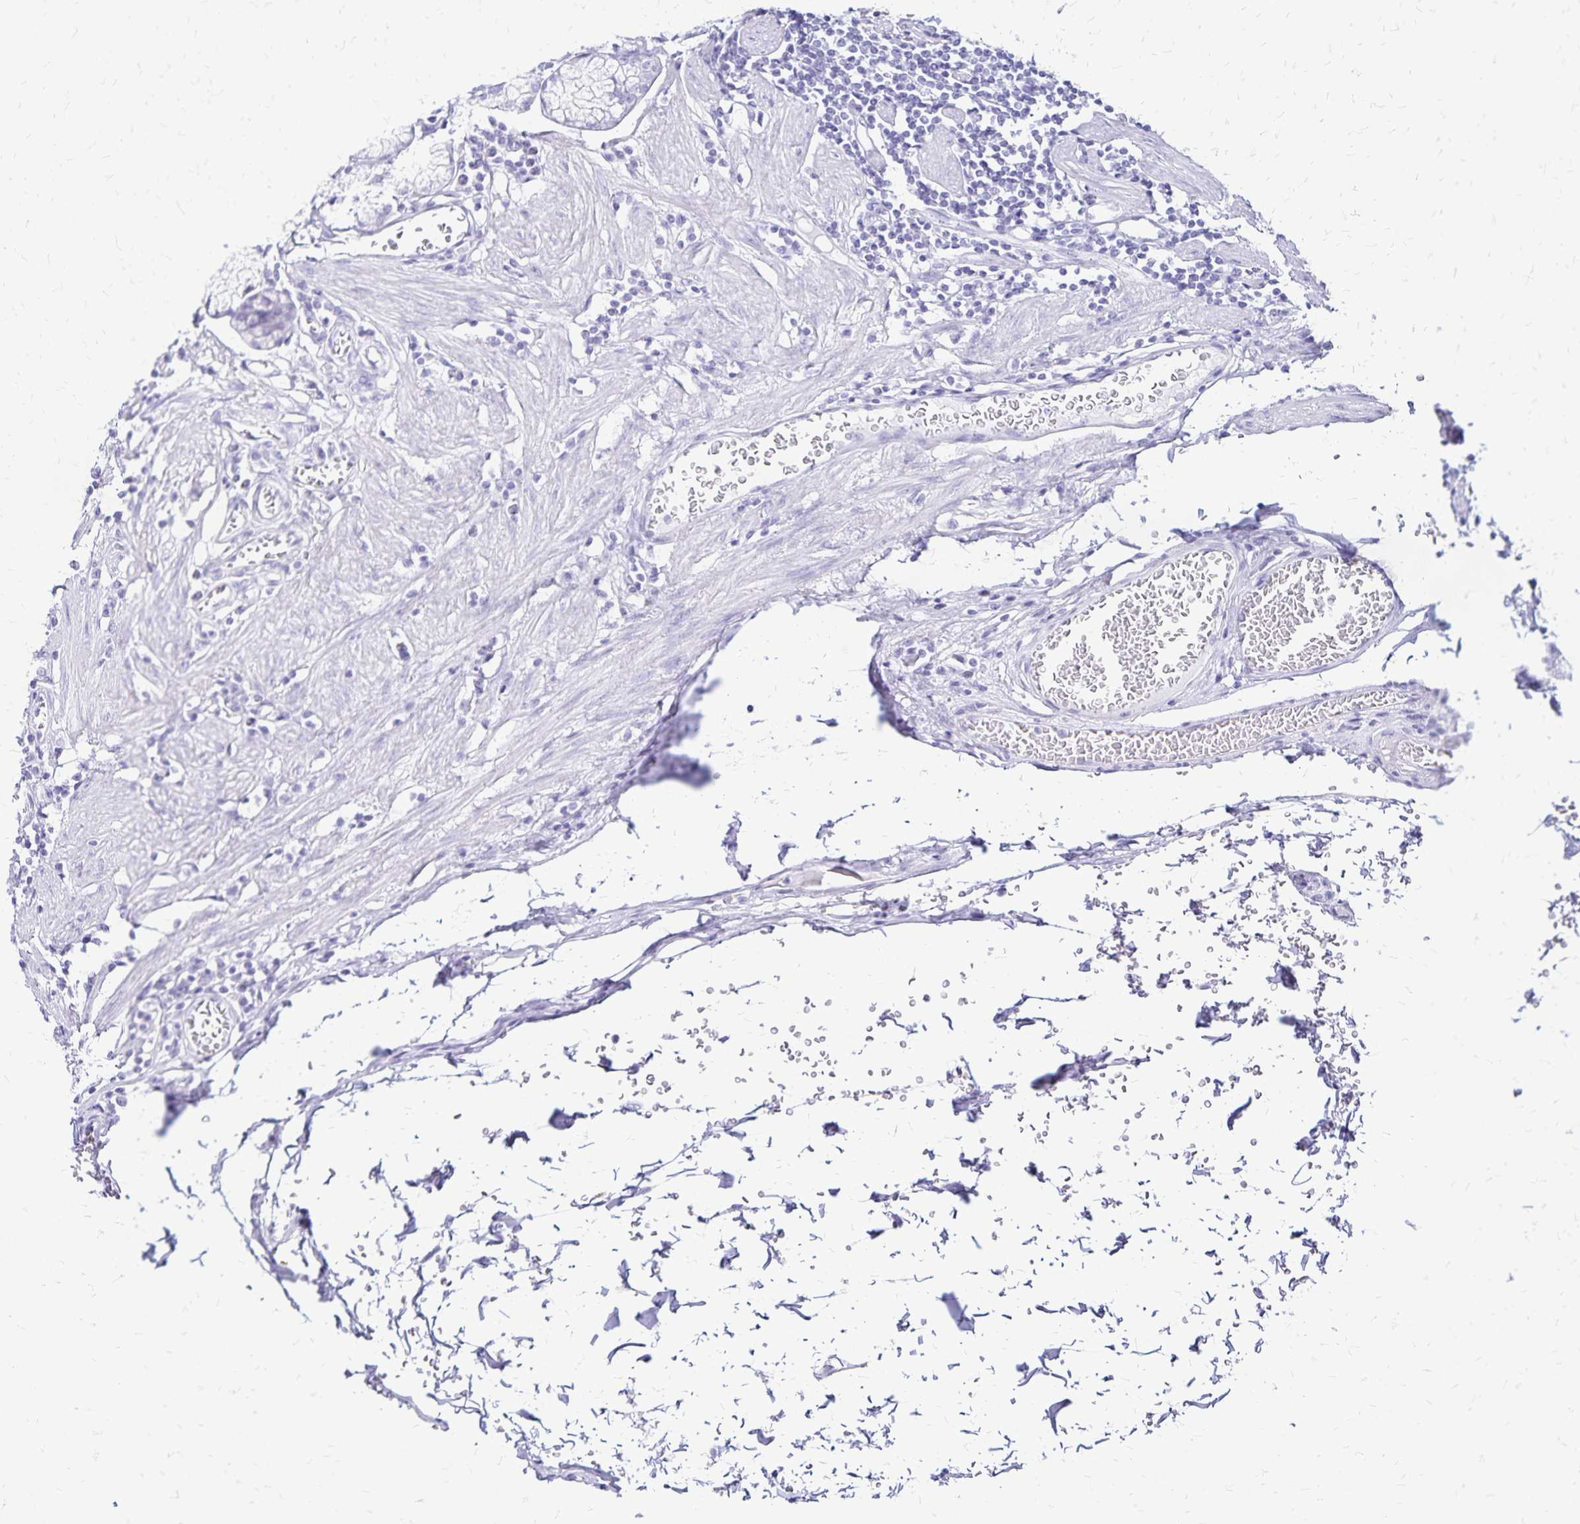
{"staining": {"intensity": "negative", "quantity": "none", "location": "none"}, "tissue": "stomach", "cell_type": "Glandular cells", "image_type": "normal", "snomed": [{"axis": "morphology", "description": "Normal tissue, NOS"}, {"axis": "topography", "description": "Stomach"}], "caption": "DAB (3,3'-diaminobenzidine) immunohistochemical staining of unremarkable human stomach demonstrates no significant positivity in glandular cells. (Stains: DAB (3,3'-diaminobenzidine) immunohistochemistry with hematoxylin counter stain, Microscopy: brightfield microscopy at high magnification).", "gene": "LIN28B", "patient": {"sex": "male", "age": 55}}